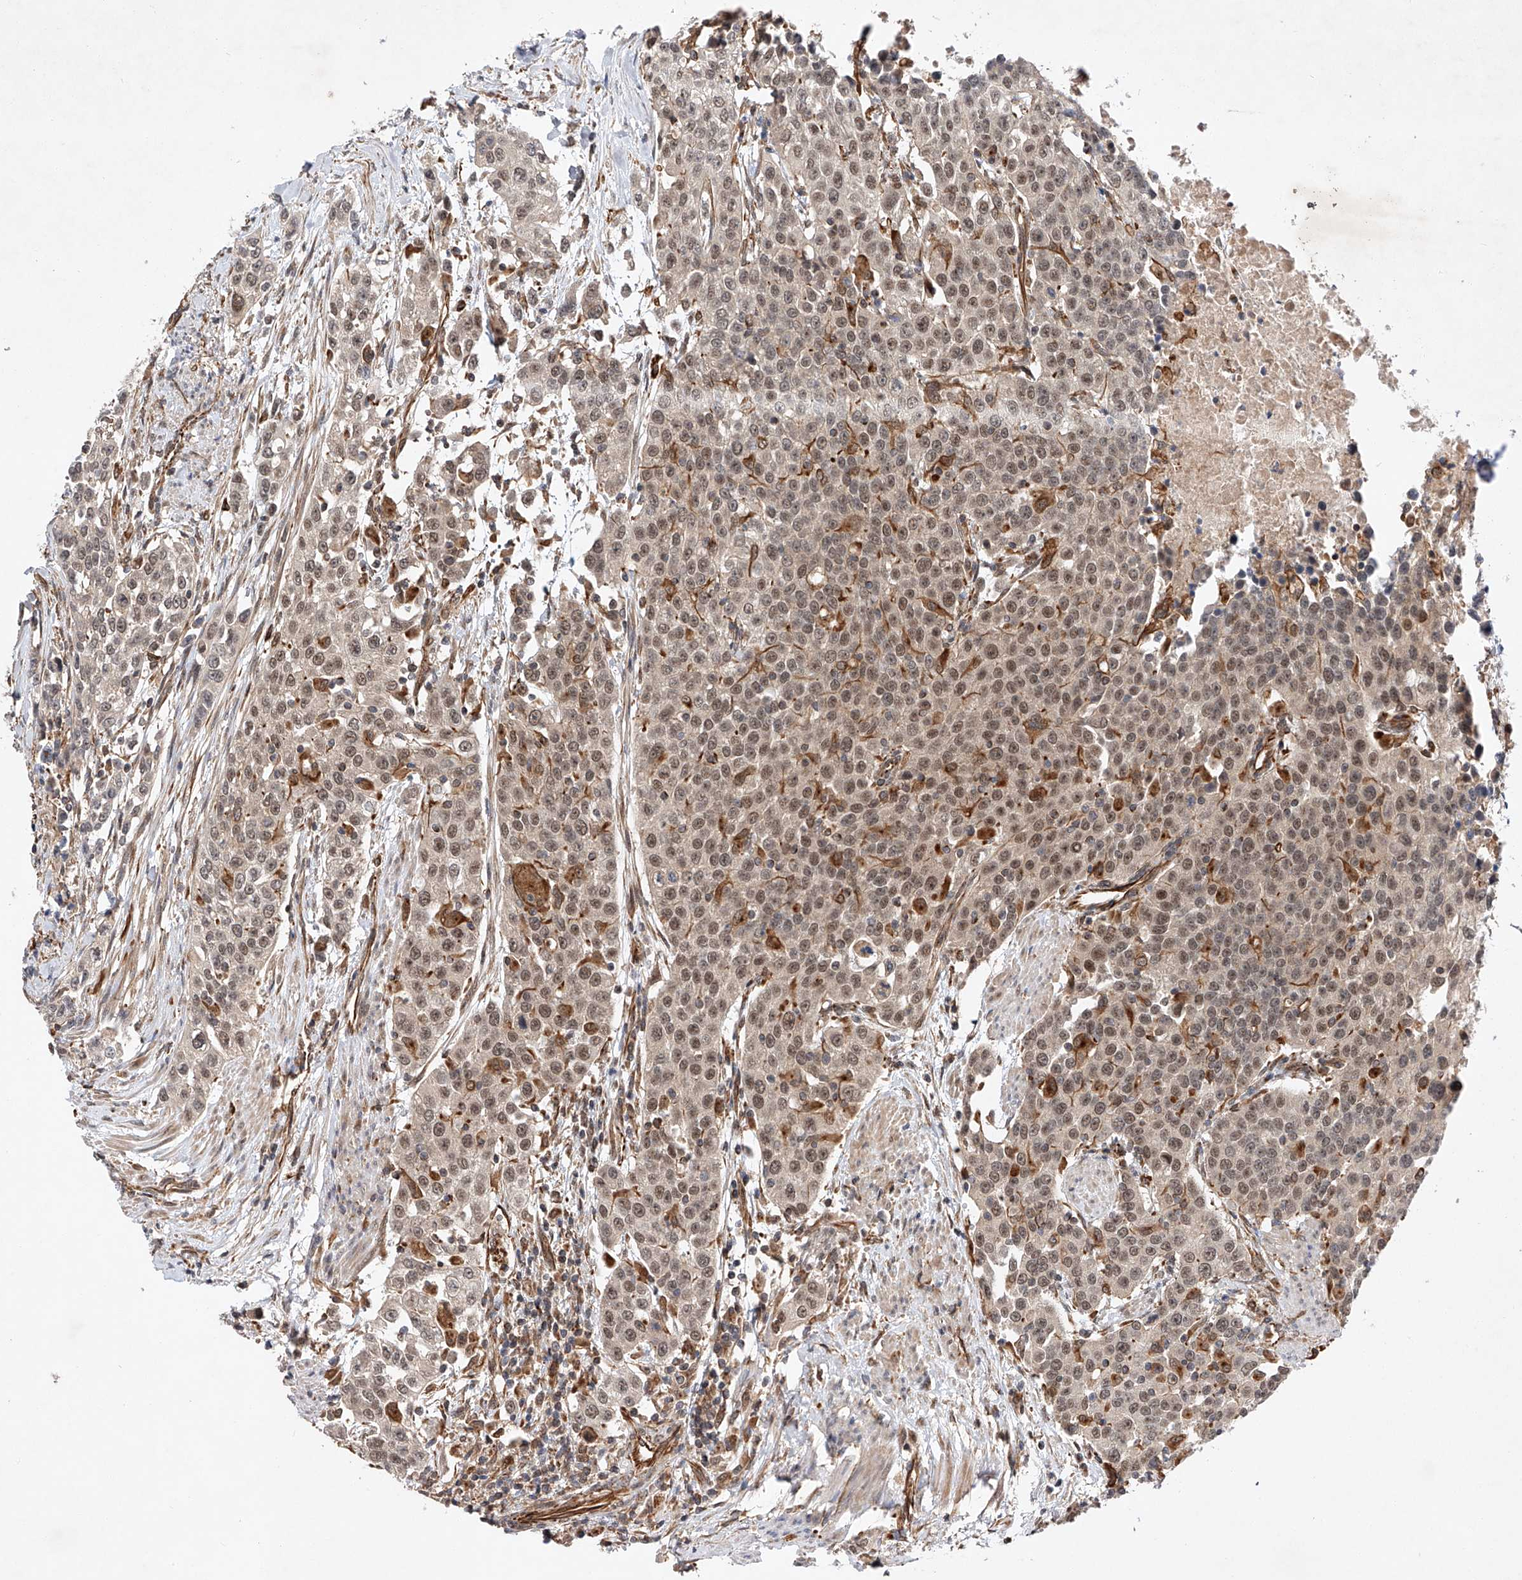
{"staining": {"intensity": "moderate", "quantity": ">75%", "location": "nuclear"}, "tissue": "urothelial cancer", "cell_type": "Tumor cells", "image_type": "cancer", "snomed": [{"axis": "morphology", "description": "Urothelial carcinoma, High grade"}, {"axis": "topography", "description": "Urinary bladder"}], "caption": "Immunohistochemistry (IHC) image of neoplastic tissue: human urothelial cancer stained using immunohistochemistry (IHC) shows medium levels of moderate protein expression localized specifically in the nuclear of tumor cells, appearing as a nuclear brown color.", "gene": "AMD1", "patient": {"sex": "female", "age": 80}}